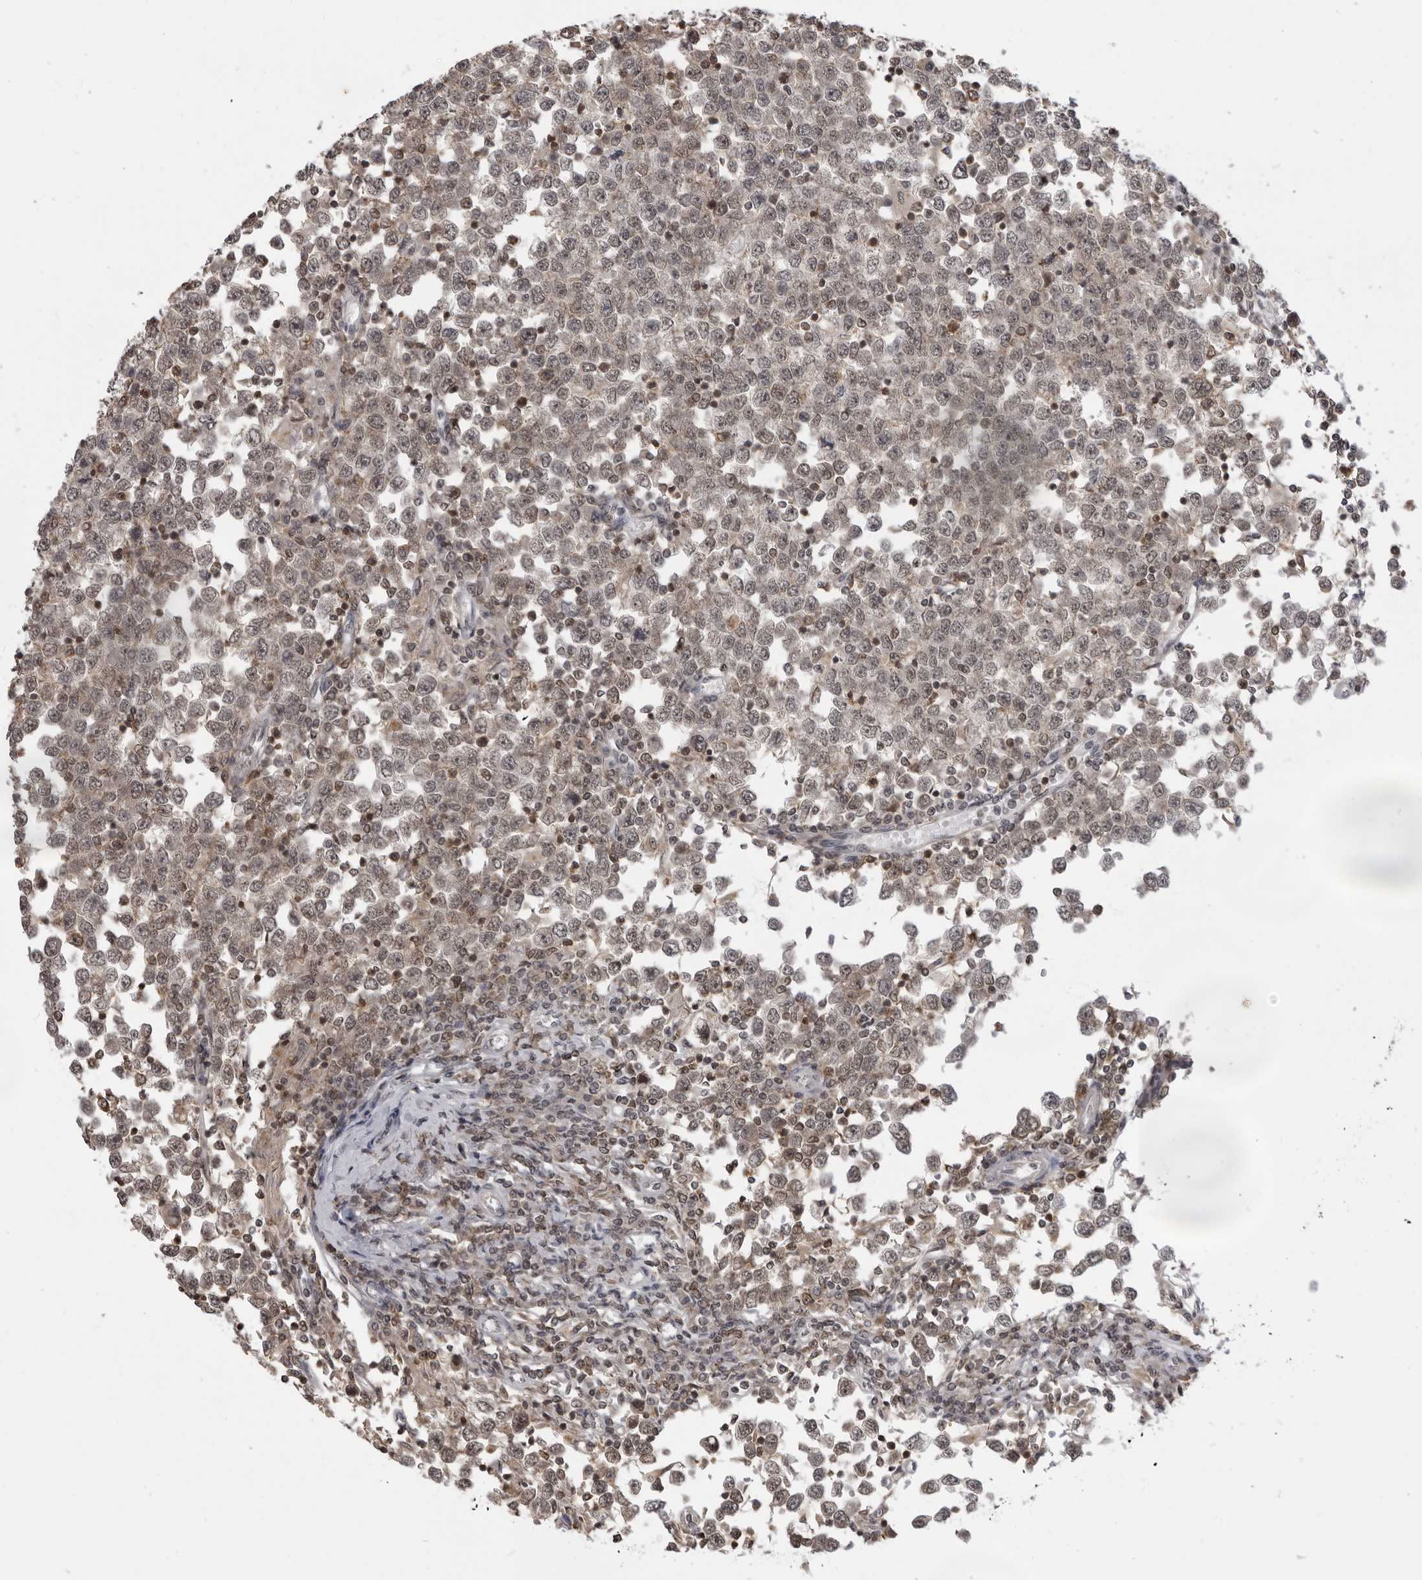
{"staining": {"intensity": "weak", "quantity": ">75%", "location": "cytoplasmic/membranous,nuclear"}, "tissue": "testis cancer", "cell_type": "Tumor cells", "image_type": "cancer", "snomed": [{"axis": "morphology", "description": "Seminoma, NOS"}, {"axis": "topography", "description": "Testis"}], "caption": "Testis cancer (seminoma) stained with a brown dye exhibits weak cytoplasmic/membranous and nuclear positive expression in approximately >75% of tumor cells.", "gene": "PDCL3", "patient": {"sex": "male", "age": 65}}